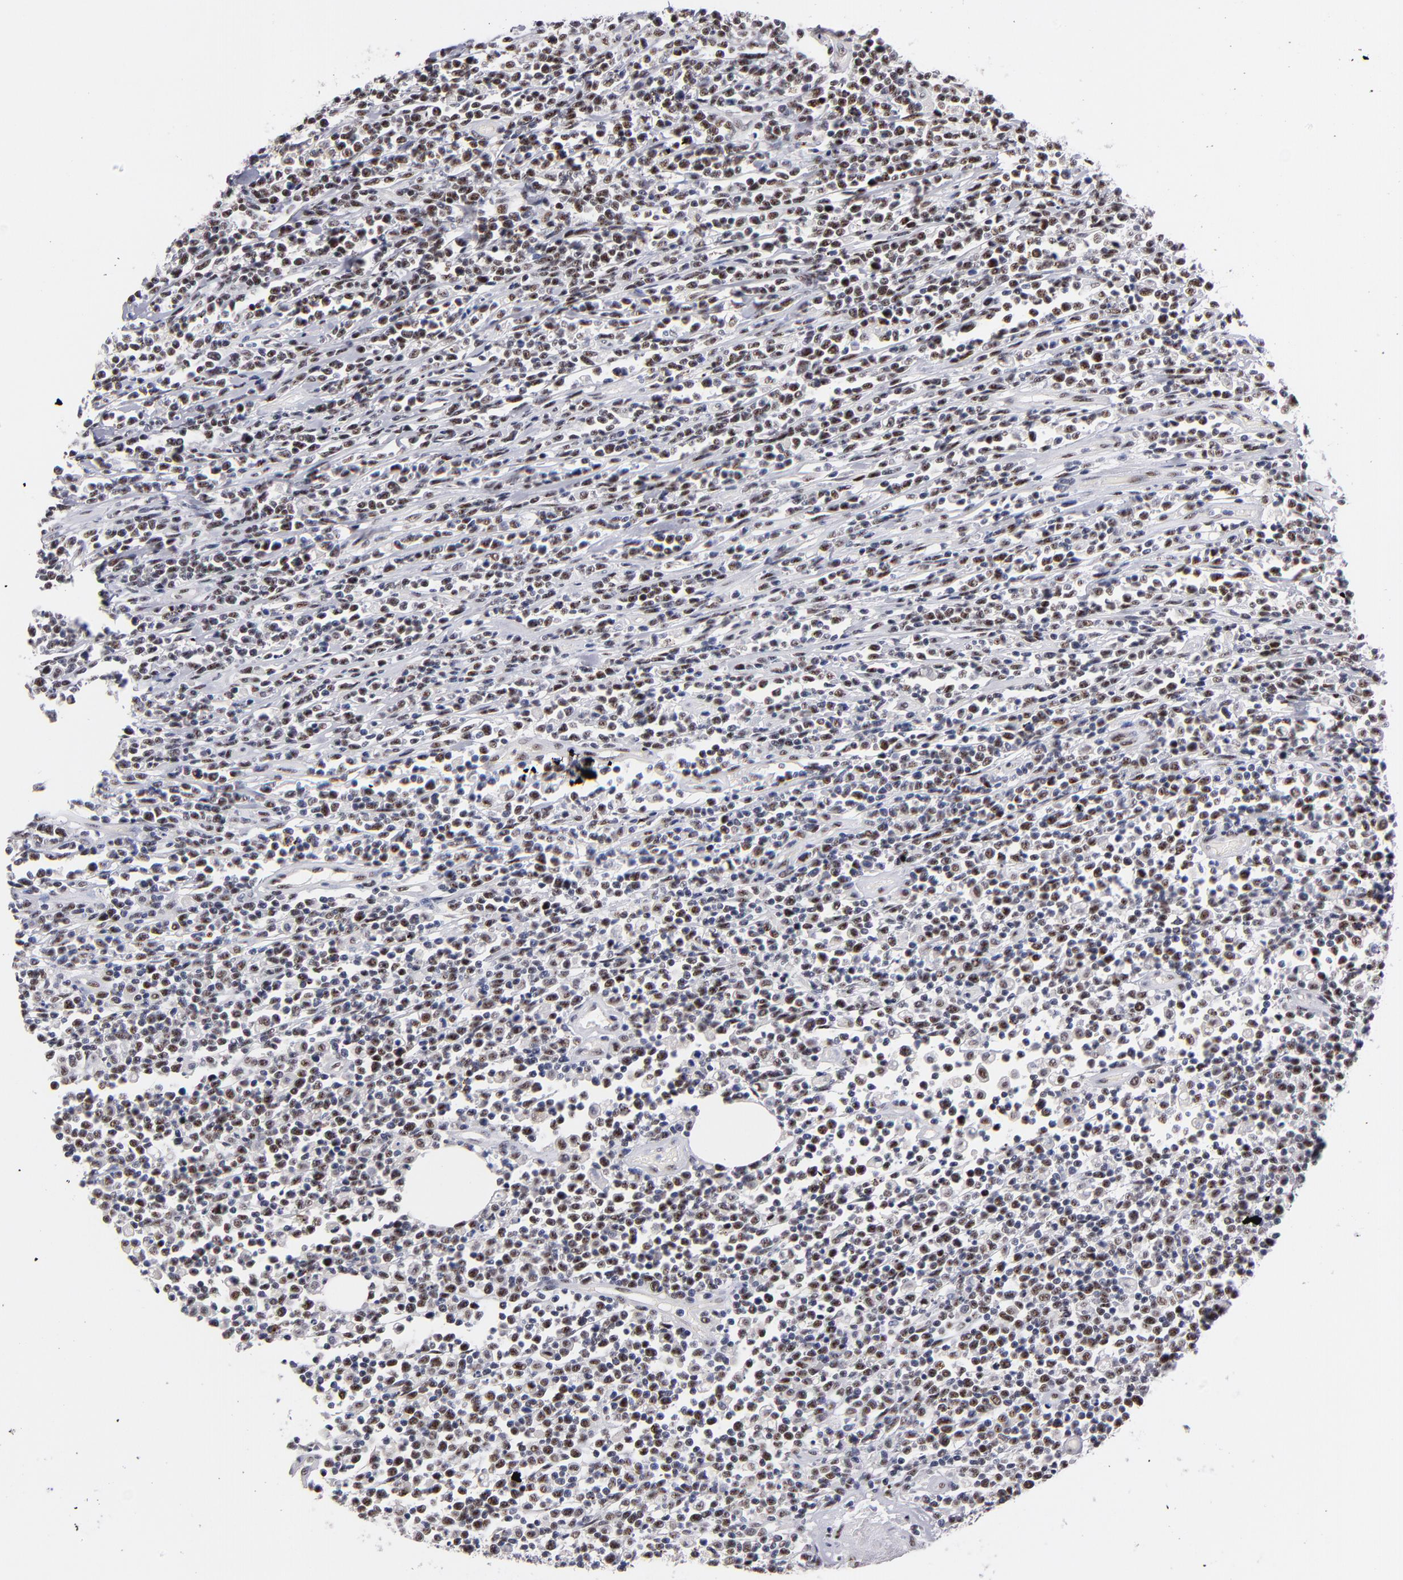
{"staining": {"intensity": "moderate", "quantity": "25%-75%", "location": "nuclear"}, "tissue": "lymphoma", "cell_type": "Tumor cells", "image_type": "cancer", "snomed": [{"axis": "morphology", "description": "Malignant lymphoma, non-Hodgkin's type, High grade"}, {"axis": "topography", "description": "Colon"}], "caption": "Lymphoma stained with a protein marker displays moderate staining in tumor cells.", "gene": "RAF1", "patient": {"sex": "male", "age": 82}}